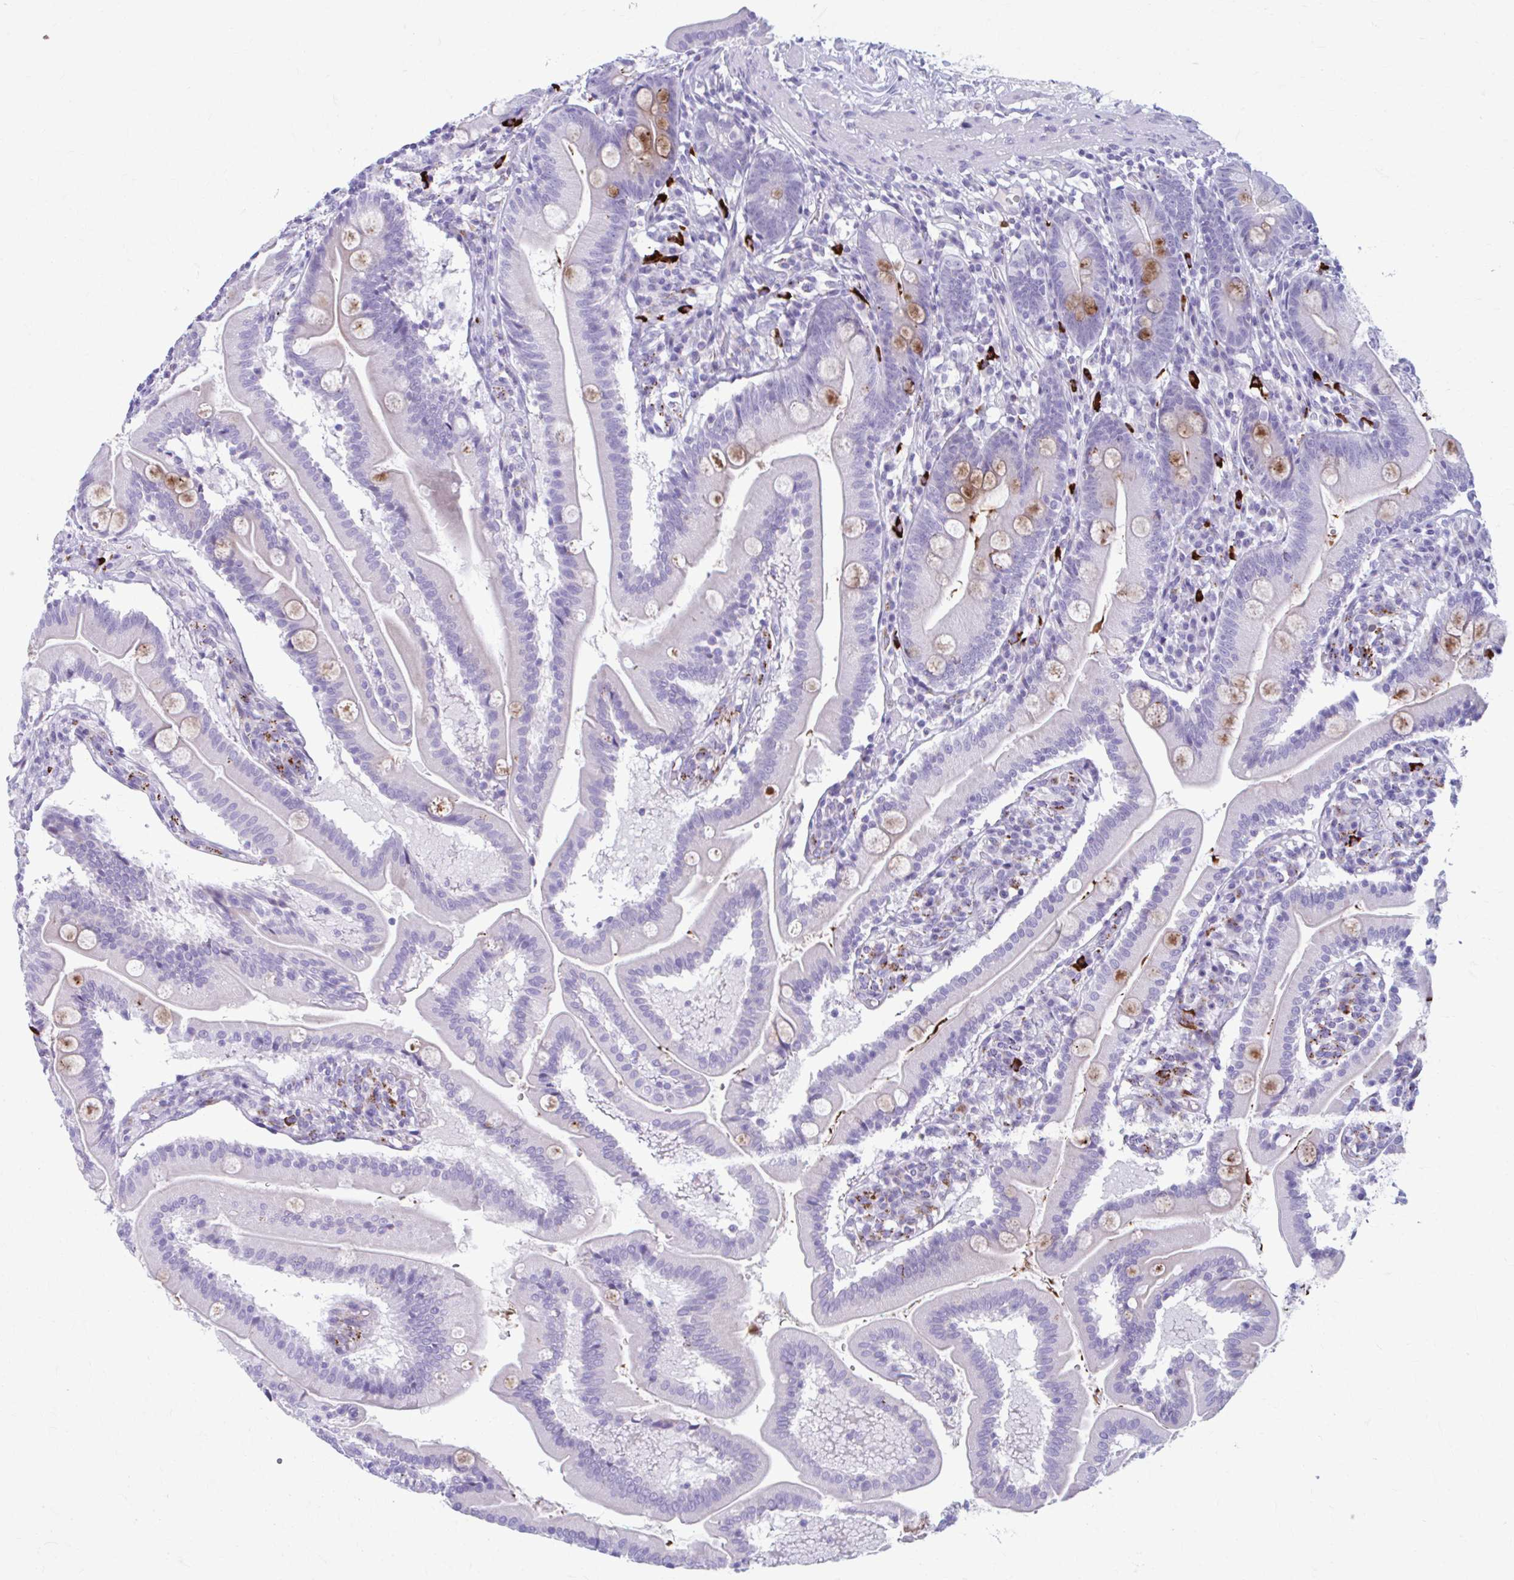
{"staining": {"intensity": "moderate", "quantity": "25%-75%", "location": "cytoplasmic/membranous"}, "tissue": "duodenum", "cell_type": "Glandular cells", "image_type": "normal", "snomed": [{"axis": "morphology", "description": "Normal tissue, NOS"}, {"axis": "topography", "description": "Duodenum"}], "caption": "Duodenum stained with immunohistochemistry reveals moderate cytoplasmic/membranous positivity in about 25%-75% of glandular cells.", "gene": "C12orf71", "patient": {"sex": "female", "age": 67}}